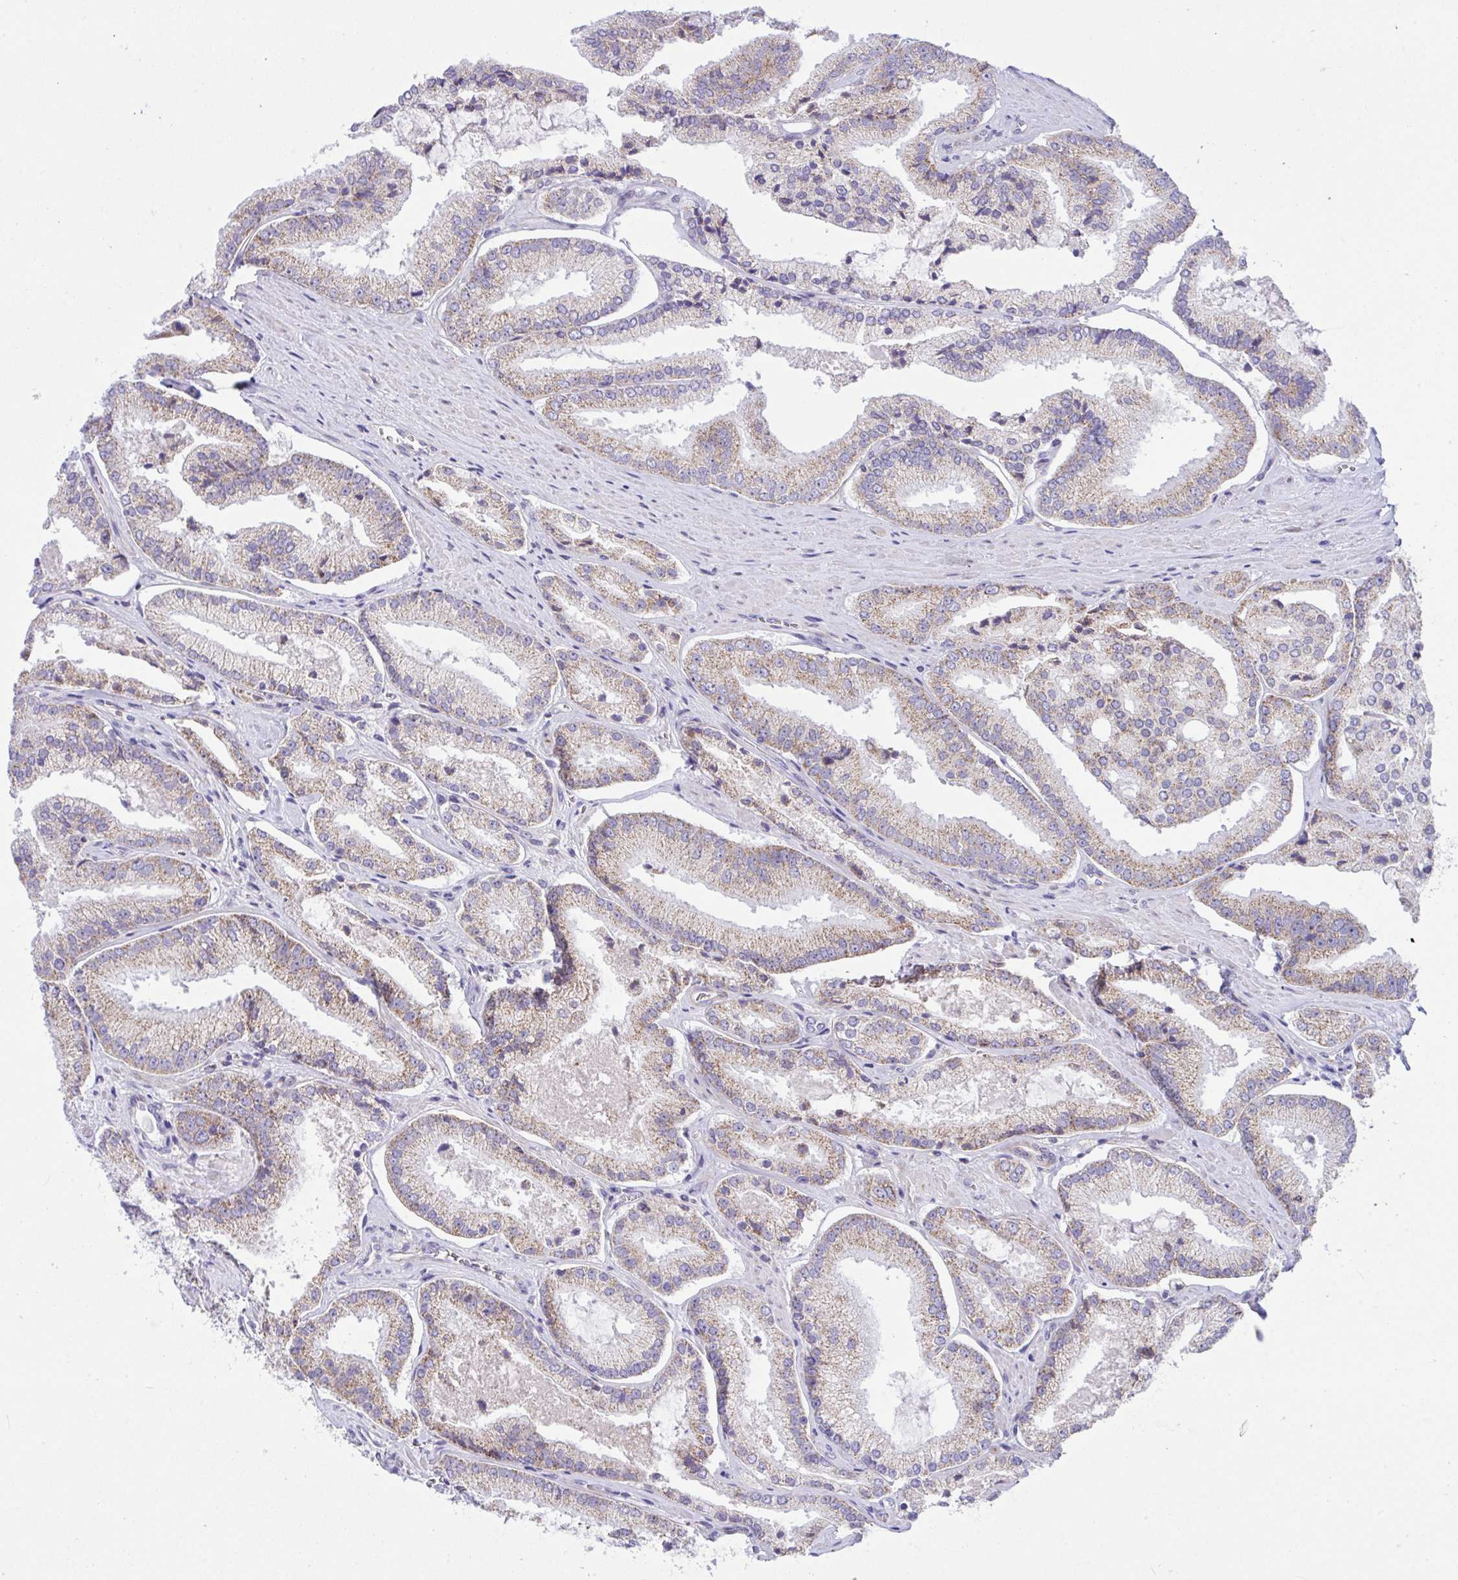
{"staining": {"intensity": "moderate", "quantity": "25%-75%", "location": "cytoplasmic/membranous"}, "tissue": "prostate cancer", "cell_type": "Tumor cells", "image_type": "cancer", "snomed": [{"axis": "morphology", "description": "Adenocarcinoma, High grade"}, {"axis": "topography", "description": "Prostate"}], "caption": "Protein staining reveals moderate cytoplasmic/membranous positivity in approximately 25%-75% of tumor cells in prostate cancer (high-grade adenocarcinoma). (IHC, brightfield microscopy, high magnification).", "gene": "DTX3", "patient": {"sex": "male", "age": 73}}